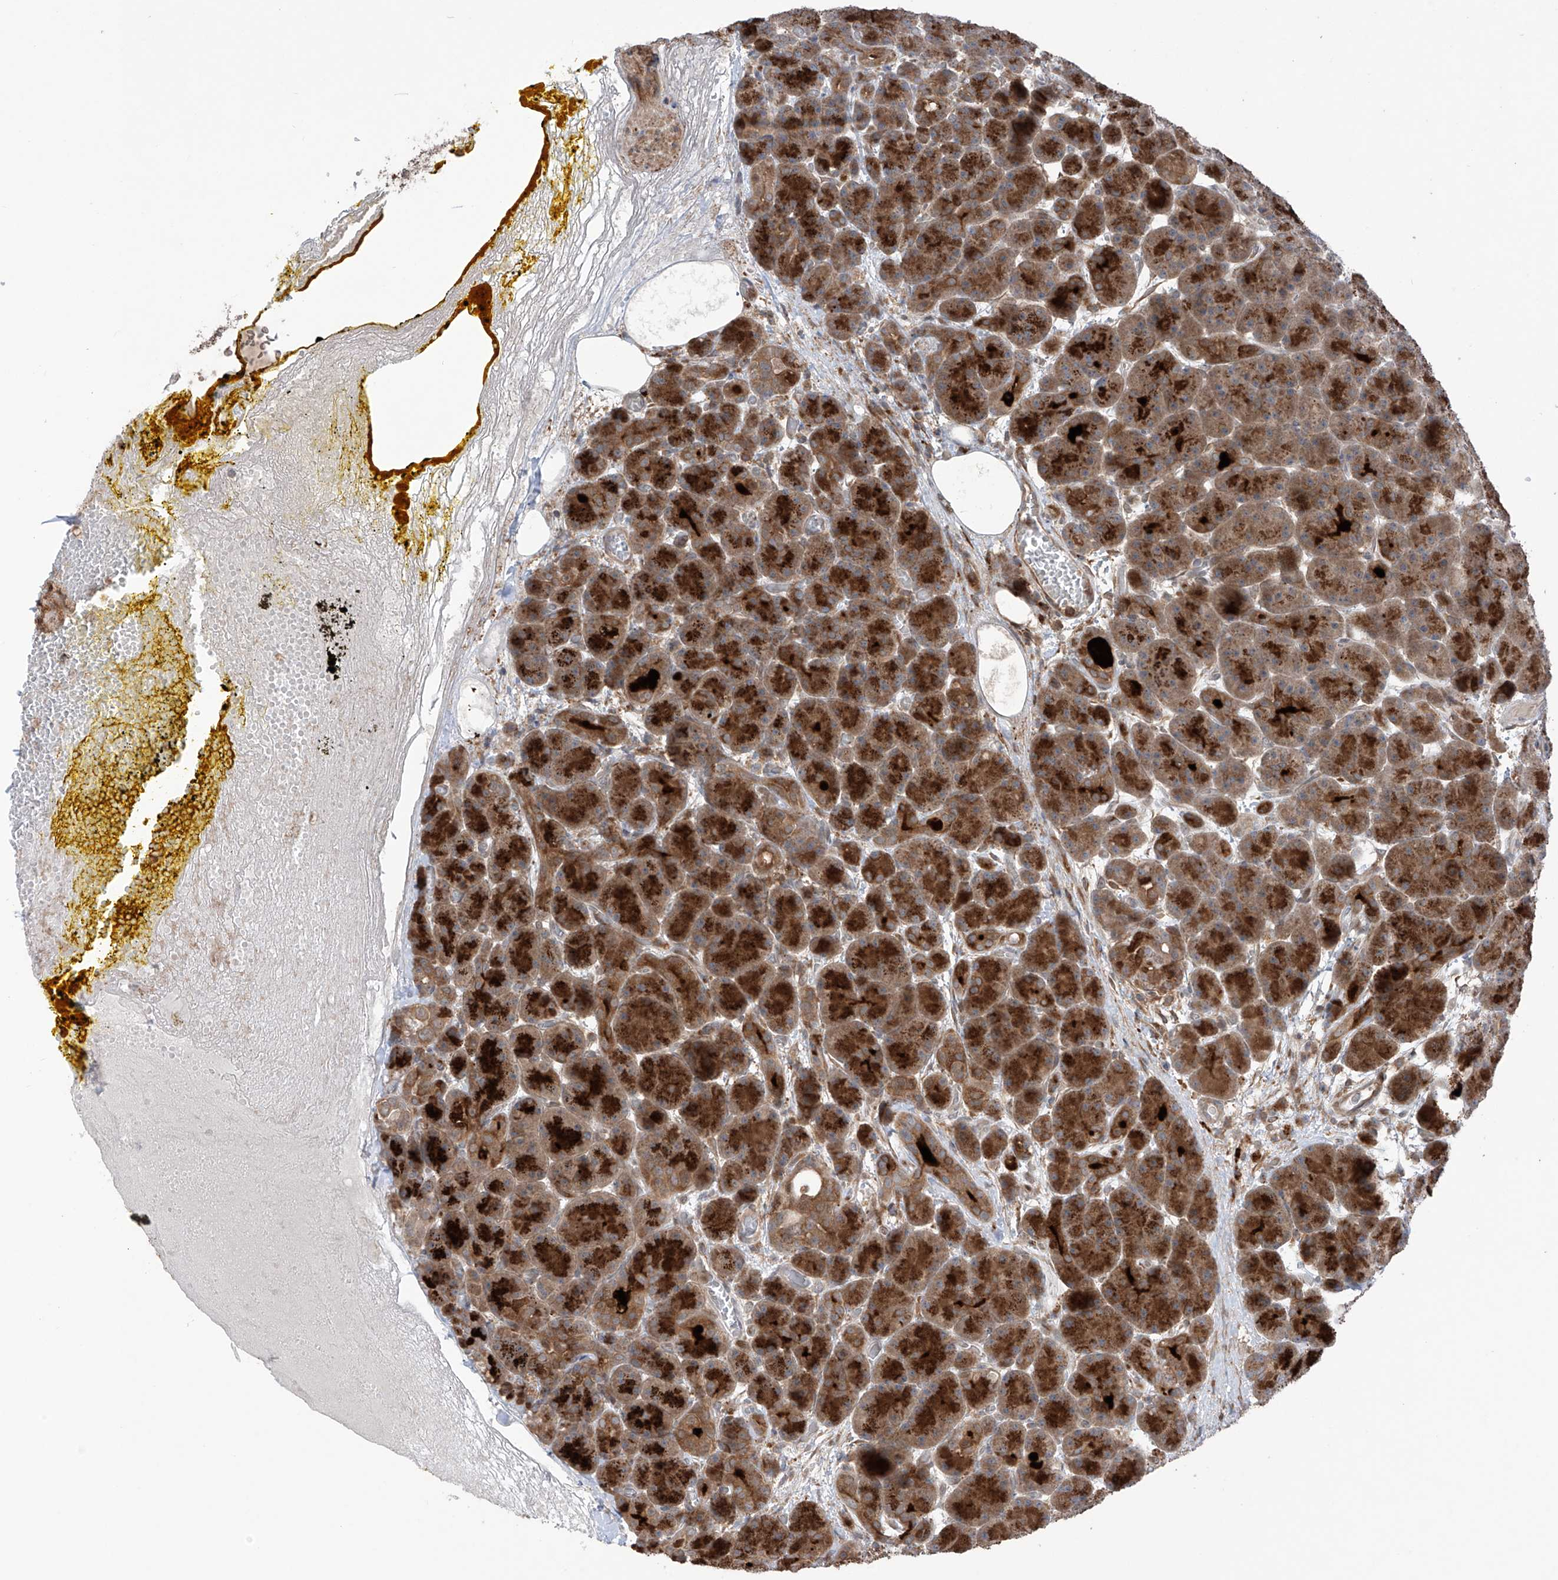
{"staining": {"intensity": "strong", "quantity": ">75%", "location": "cytoplasmic/membranous"}, "tissue": "pancreas", "cell_type": "Exocrine glandular cells", "image_type": "normal", "snomed": [{"axis": "morphology", "description": "Normal tissue, NOS"}, {"axis": "topography", "description": "Pancreas"}], "caption": "Protein analysis of benign pancreas reveals strong cytoplasmic/membranous staining in about >75% of exocrine glandular cells.", "gene": "SAMD3", "patient": {"sex": "male", "age": 63}}